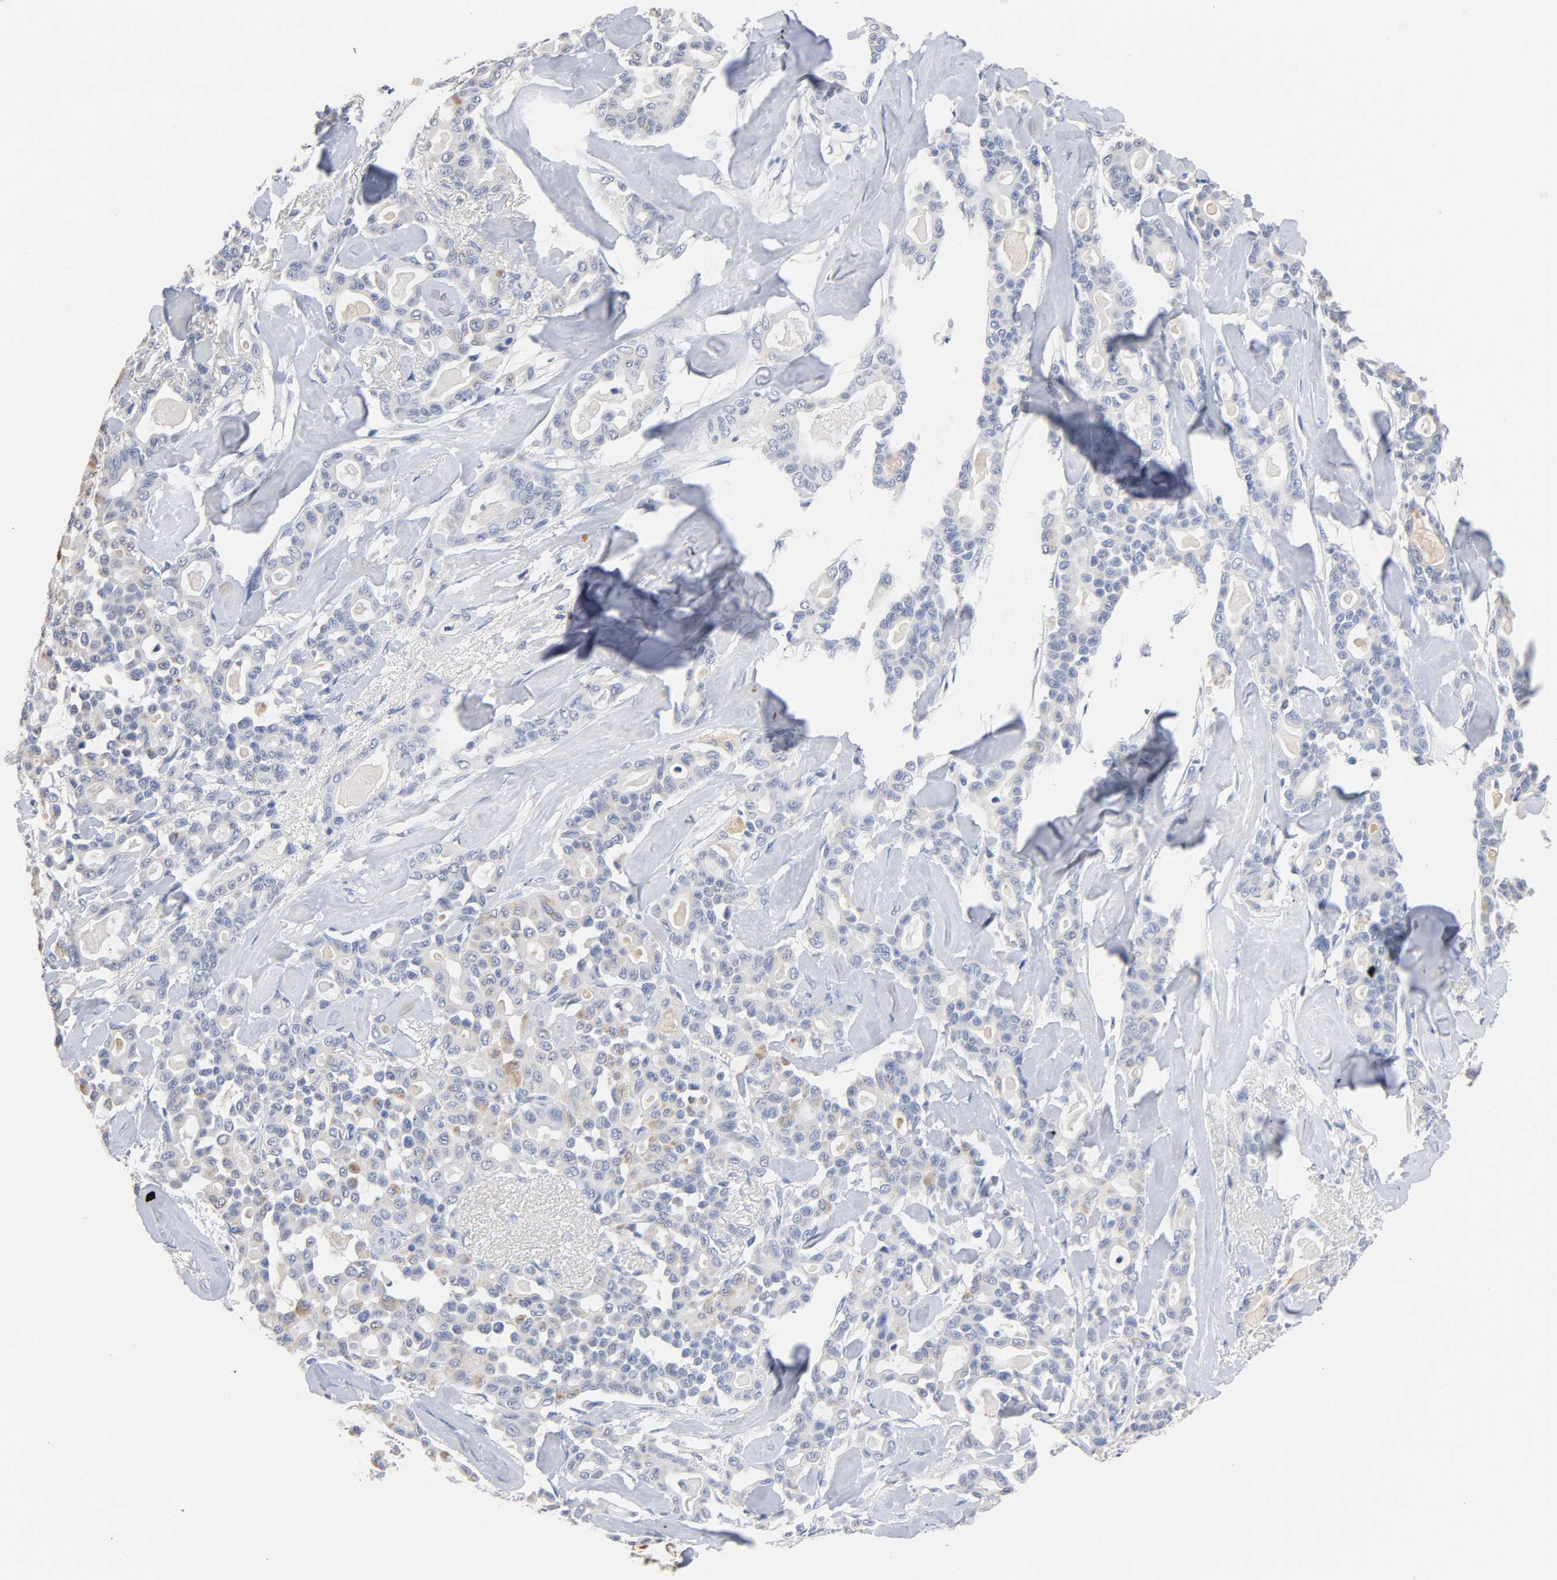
{"staining": {"intensity": "negative", "quantity": "none", "location": "none"}, "tissue": "pancreatic cancer", "cell_type": "Tumor cells", "image_type": "cancer", "snomed": [{"axis": "morphology", "description": "Adenocarcinoma, NOS"}, {"axis": "topography", "description": "Pancreas"}], "caption": "An immunohistochemistry histopathology image of adenocarcinoma (pancreatic) is shown. There is no staining in tumor cells of adenocarcinoma (pancreatic).", "gene": "ZCCHC13", "patient": {"sex": "male", "age": 63}}